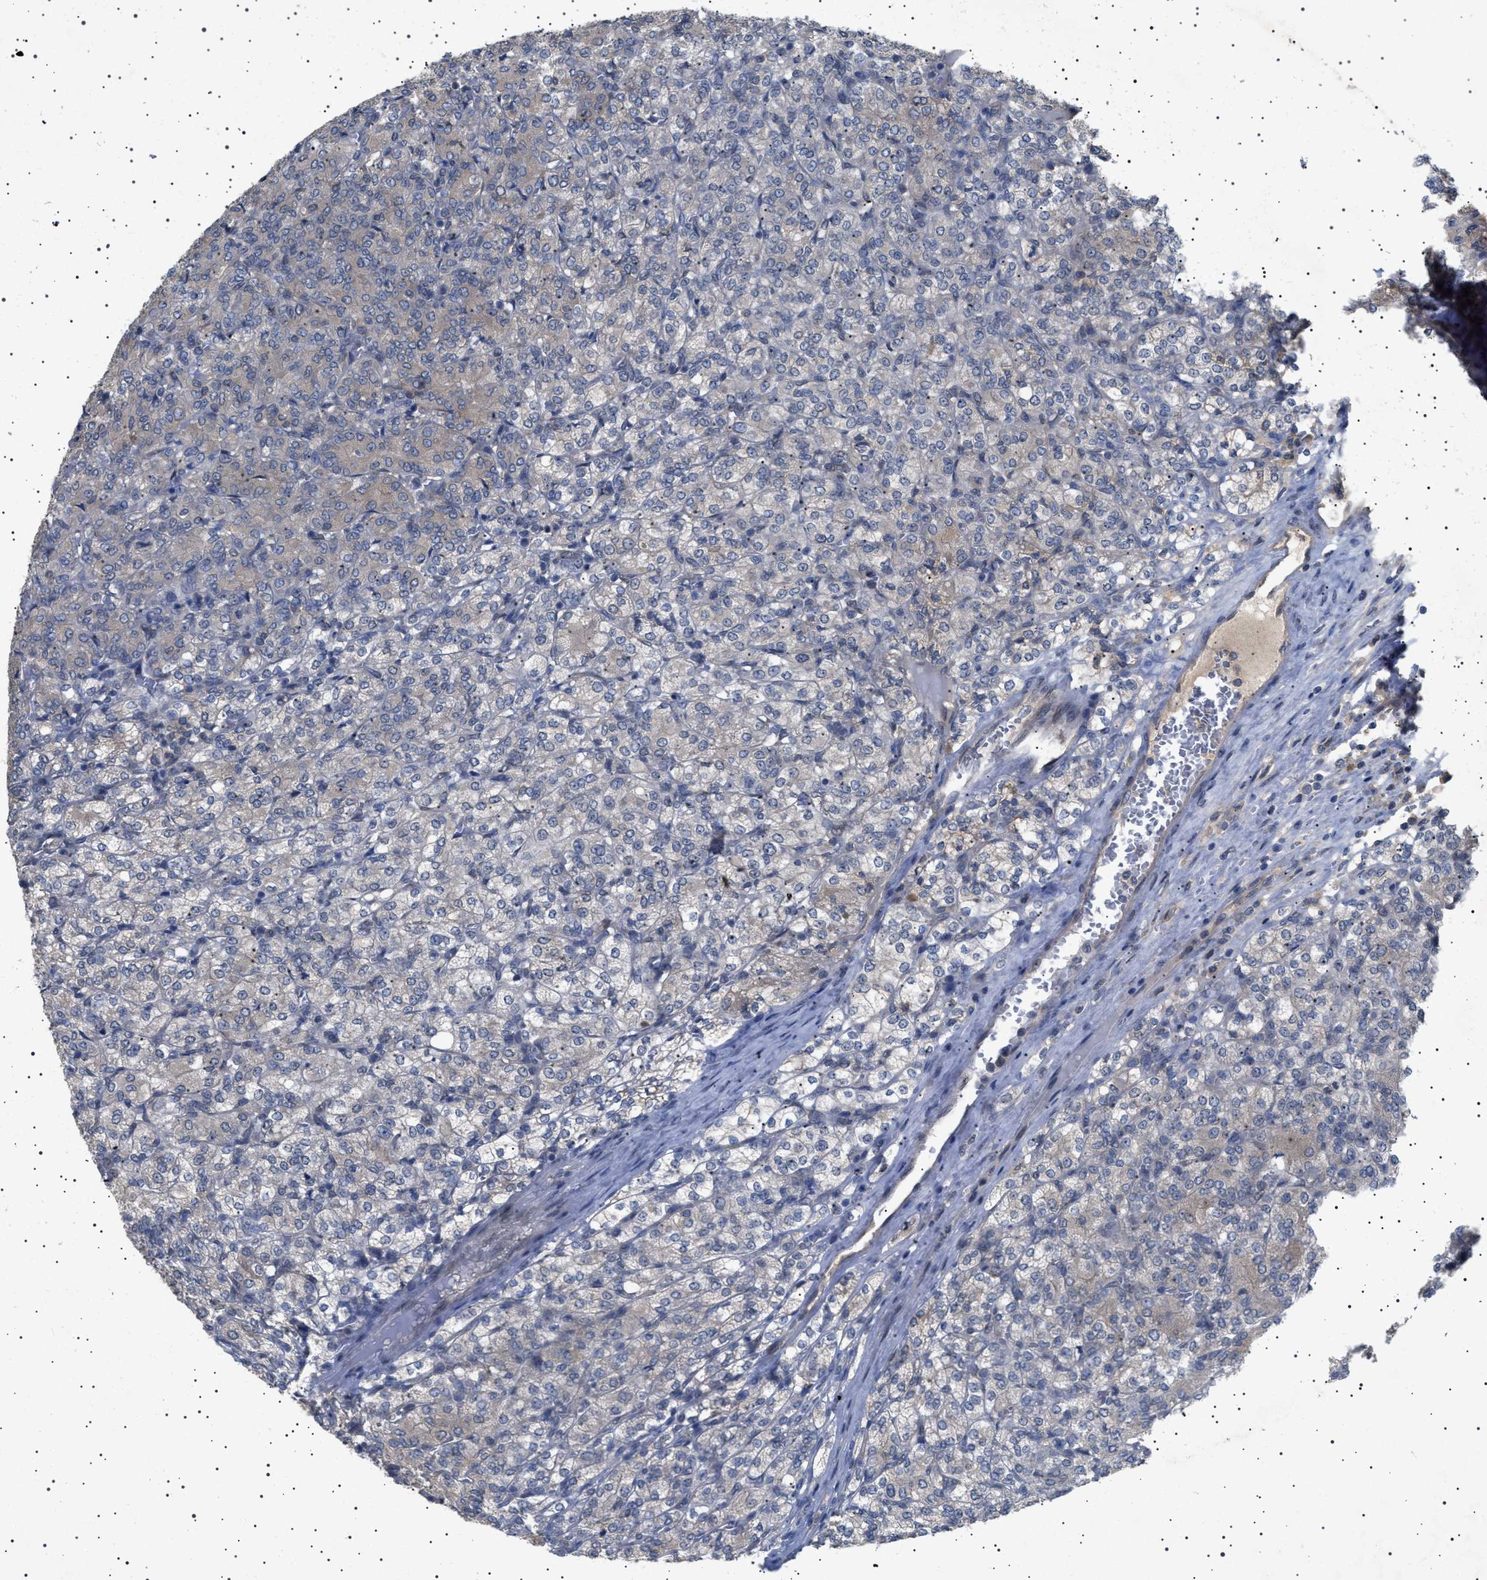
{"staining": {"intensity": "weak", "quantity": "<25%", "location": "cytoplasmic/membranous"}, "tissue": "renal cancer", "cell_type": "Tumor cells", "image_type": "cancer", "snomed": [{"axis": "morphology", "description": "Adenocarcinoma, NOS"}, {"axis": "topography", "description": "Kidney"}], "caption": "Renal cancer was stained to show a protein in brown. There is no significant expression in tumor cells. (DAB immunohistochemistry (IHC), high magnification).", "gene": "NUP93", "patient": {"sex": "male", "age": 77}}